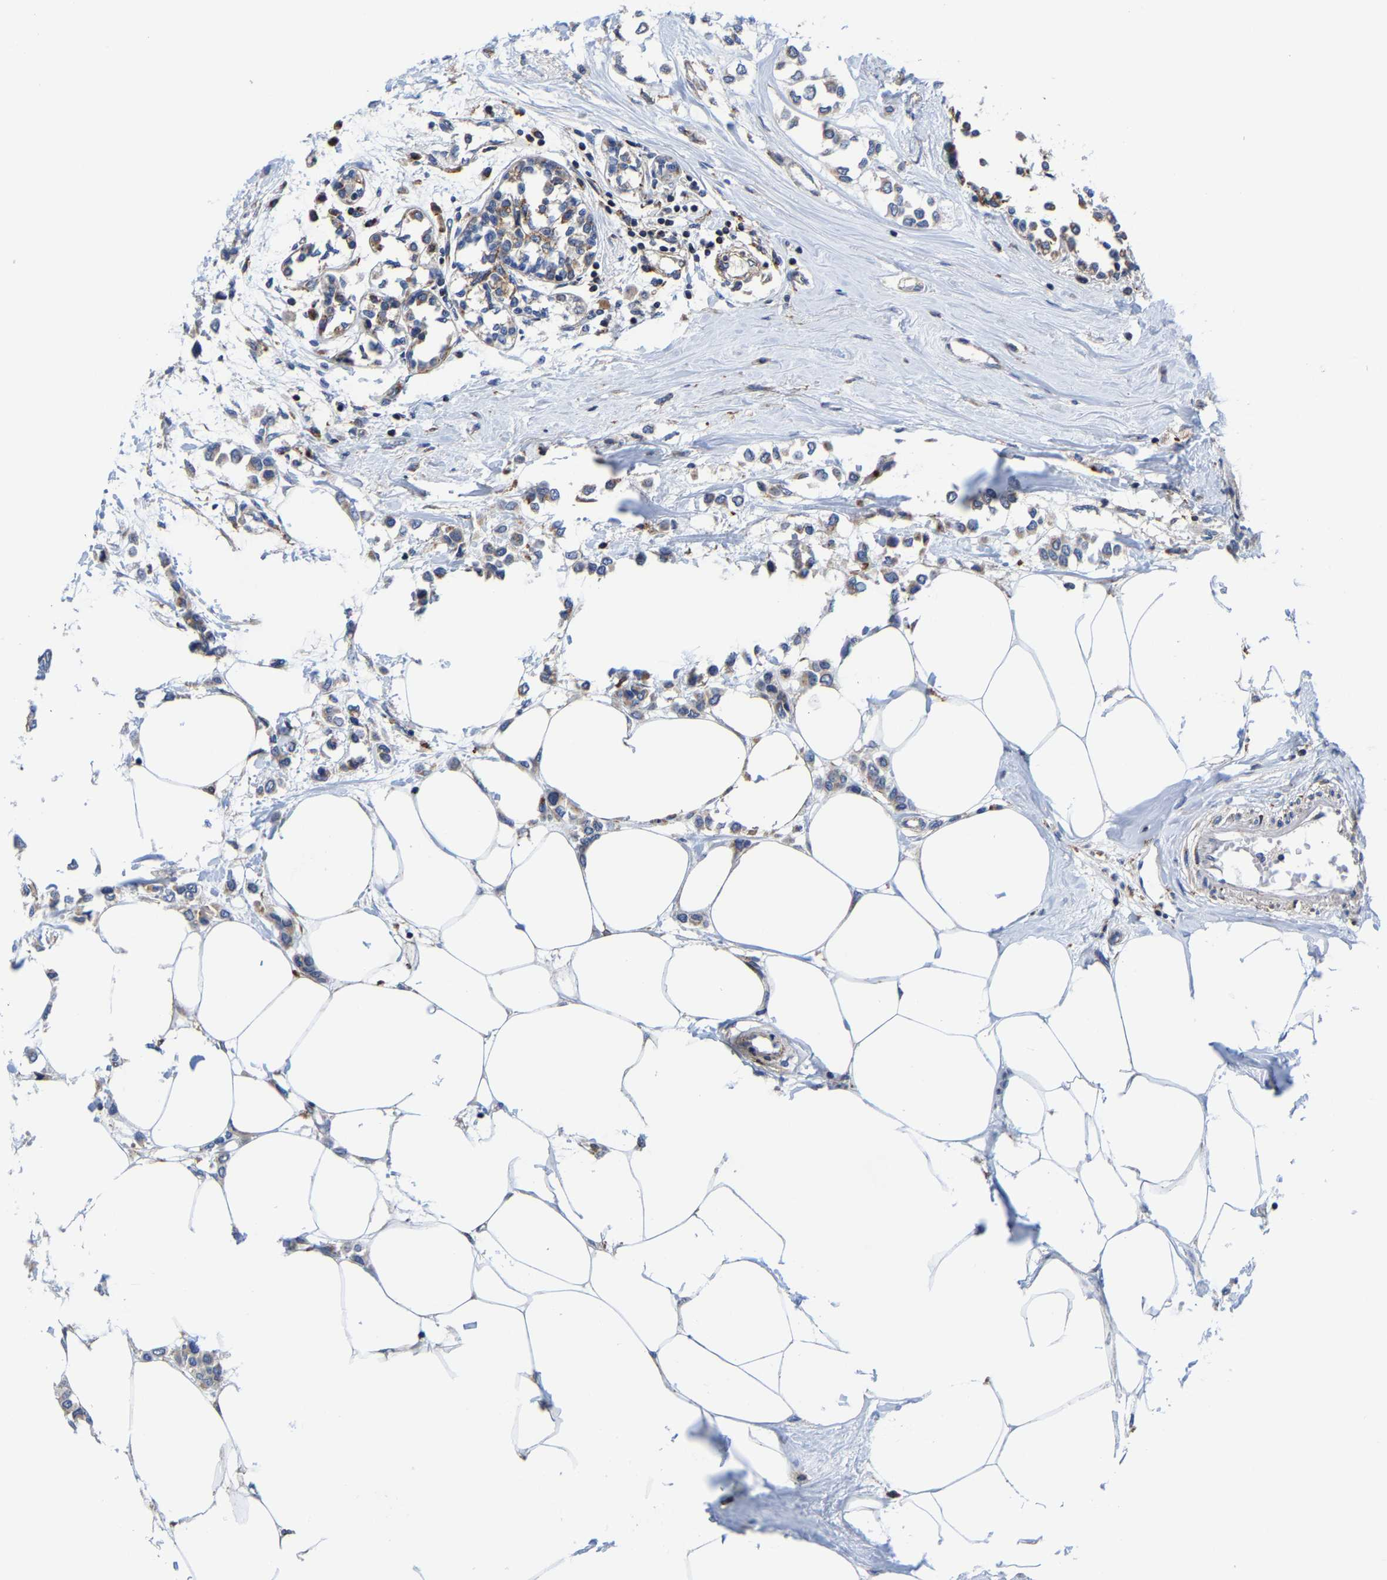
{"staining": {"intensity": "weak", "quantity": "25%-75%", "location": "cytoplasmic/membranous"}, "tissue": "breast cancer", "cell_type": "Tumor cells", "image_type": "cancer", "snomed": [{"axis": "morphology", "description": "Lobular carcinoma"}, {"axis": "topography", "description": "Breast"}], "caption": "Immunohistochemistry (IHC) staining of breast cancer (lobular carcinoma), which exhibits low levels of weak cytoplasmic/membranous positivity in approximately 25%-75% of tumor cells indicating weak cytoplasmic/membranous protein expression. The staining was performed using DAB (brown) for protein detection and nuclei were counterstained in hematoxylin (blue).", "gene": "PFKFB3", "patient": {"sex": "female", "age": 51}}